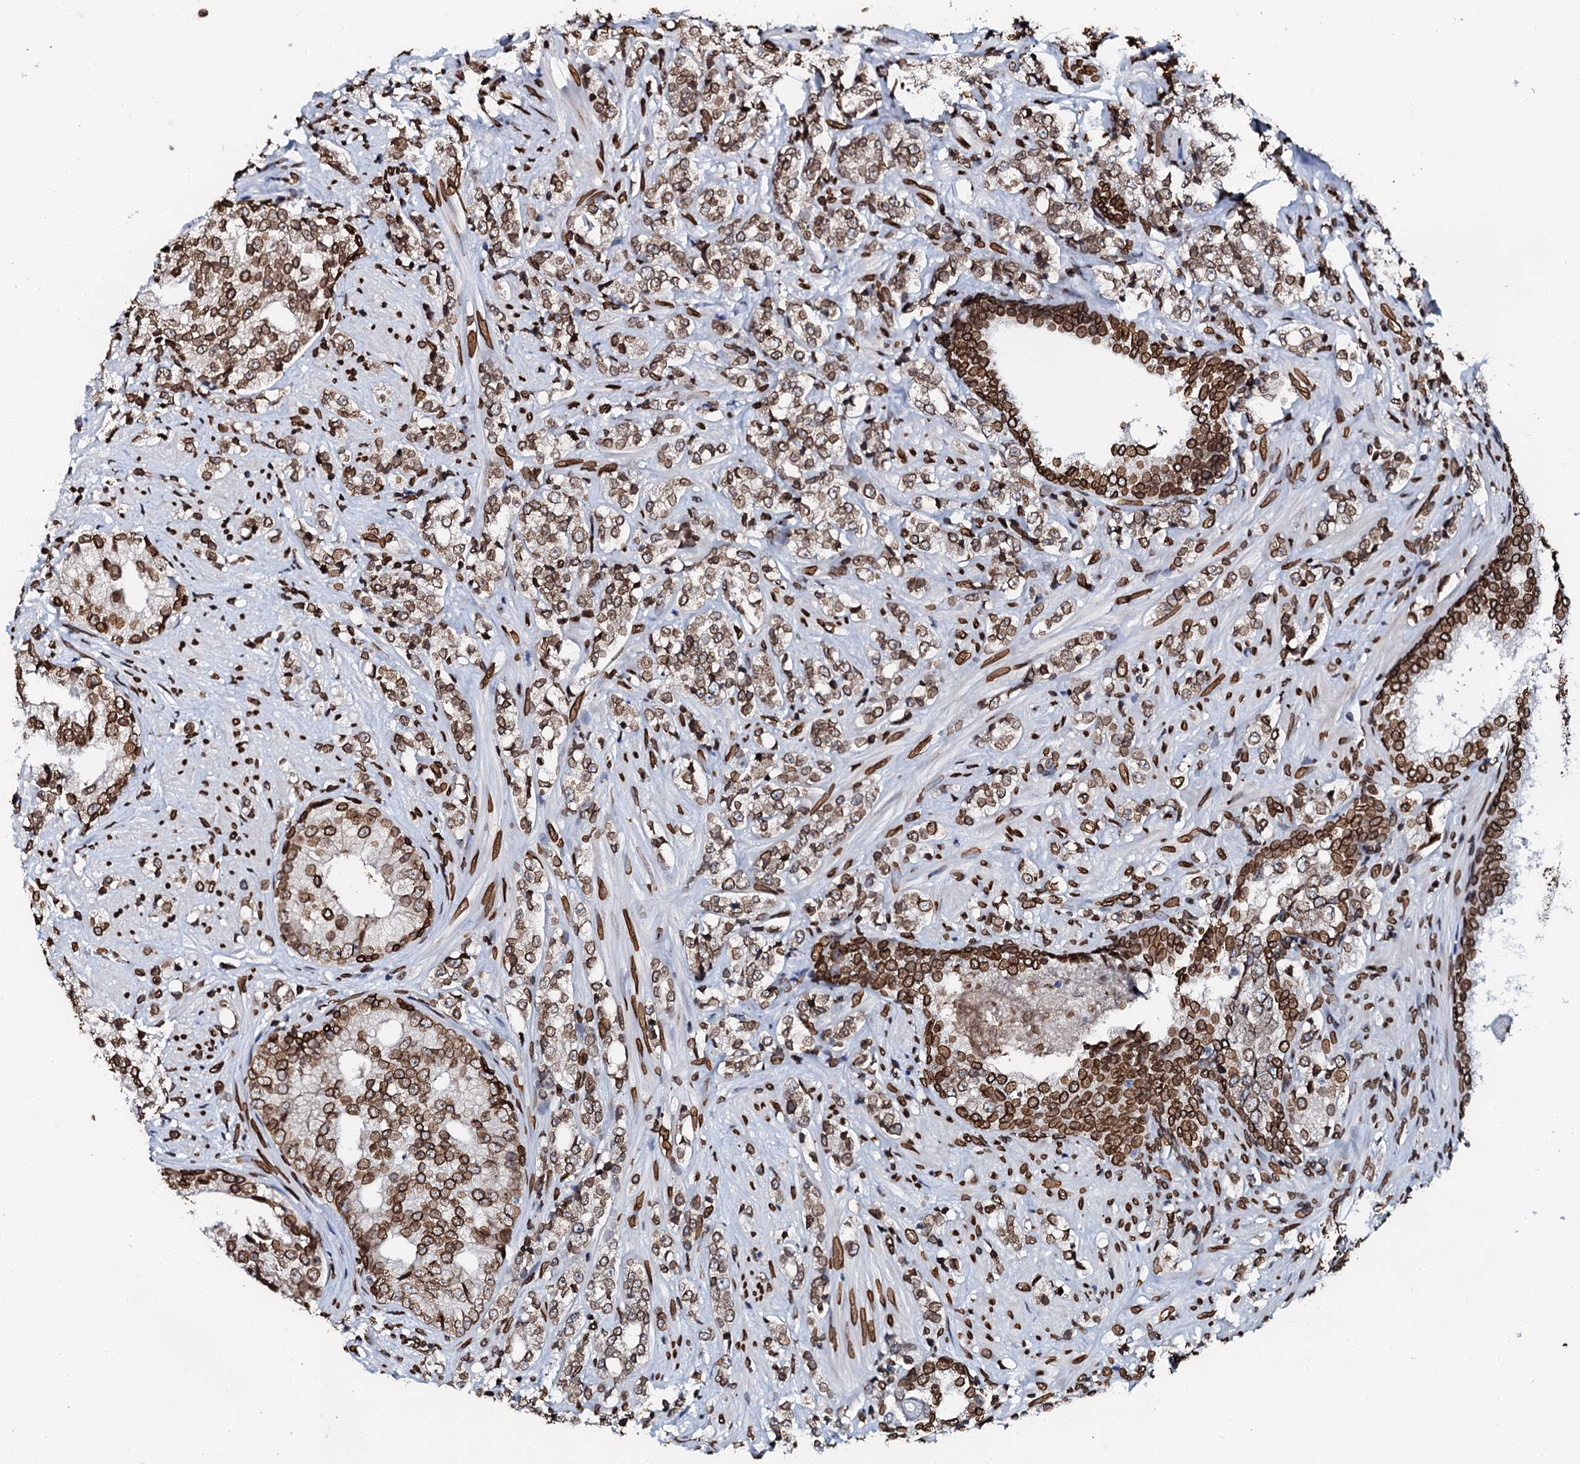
{"staining": {"intensity": "moderate", "quantity": ">75%", "location": "cytoplasmic/membranous,nuclear"}, "tissue": "prostate cancer", "cell_type": "Tumor cells", "image_type": "cancer", "snomed": [{"axis": "morphology", "description": "Adenocarcinoma, High grade"}, {"axis": "topography", "description": "Prostate"}], "caption": "Tumor cells show medium levels of moderate cytoplasmic/membranous and nuclear positivity in about >75% of cells in human prostate cancer.", "gene": "KATNAL2", "patient": {"sex": "male", "age": 69}}